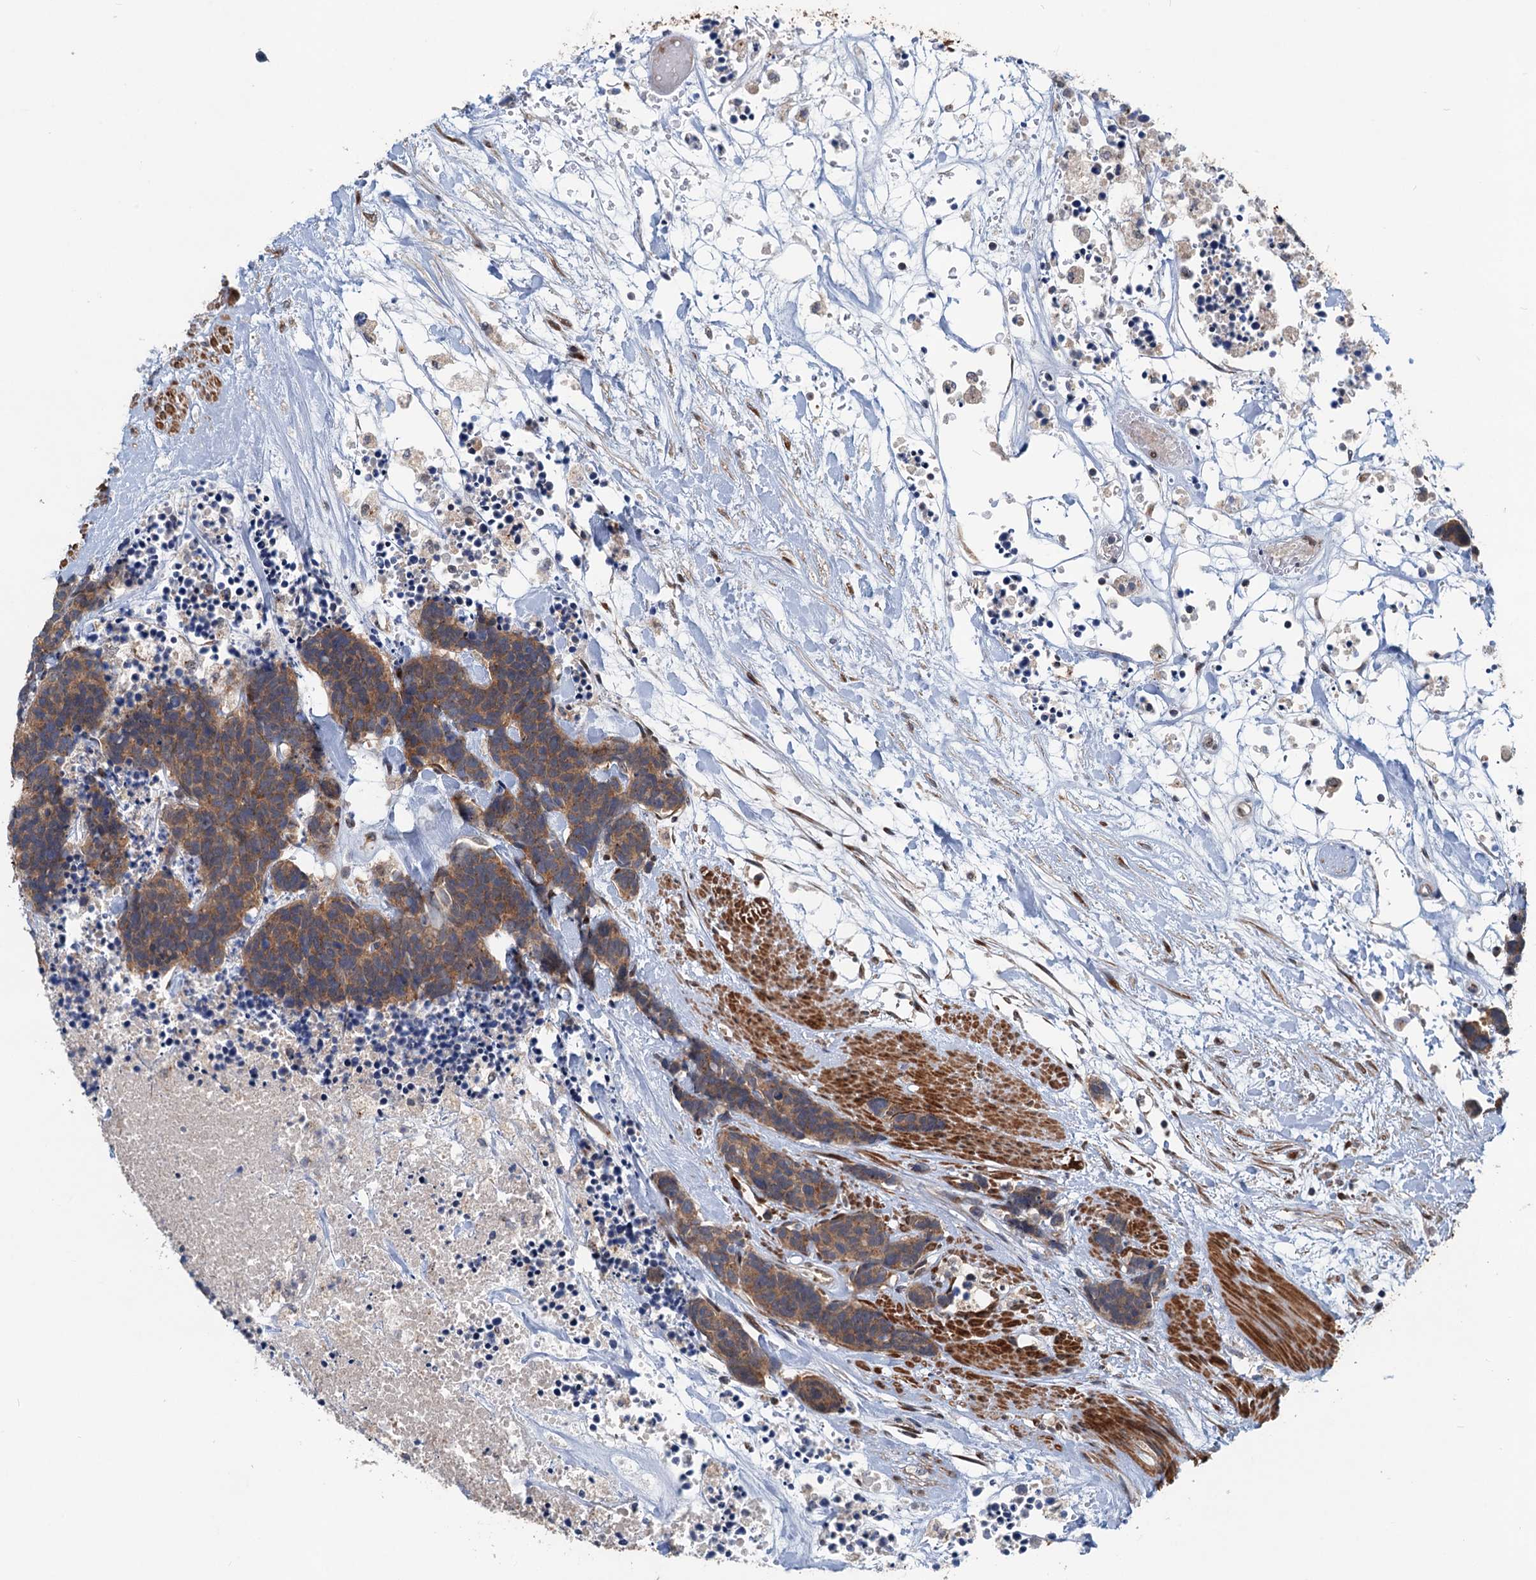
{"staining": {"intensity": "moderate", "quantity": ">75%", "location": "cytoplasmic/membranous"}, "tissue": "carcinoid", "cell_type": "Tumor cells", "image_type": "cancer", "snomed": [{"axis": "morphology", "description": "Carcinoma, NOS"}, {"axis": "morphology", "description": "Carcinoid, malignant, NOS"}, {"axis": "topography", "description": "Urinary bladder"}], "caption": "An immunohistochemistry (IHC) image of tumor tissue is shown. Protein staining in brown labels moderate cytoplasmic/membranous positivity in carcinoid within tumor cells. The protein is stained brown, and the nuclei are stained in blue (DAB IHC with brightfield microscopy, high magnification).", "gene": "DYNC2I2", "patient": {"sex": "male", "age": 57}}